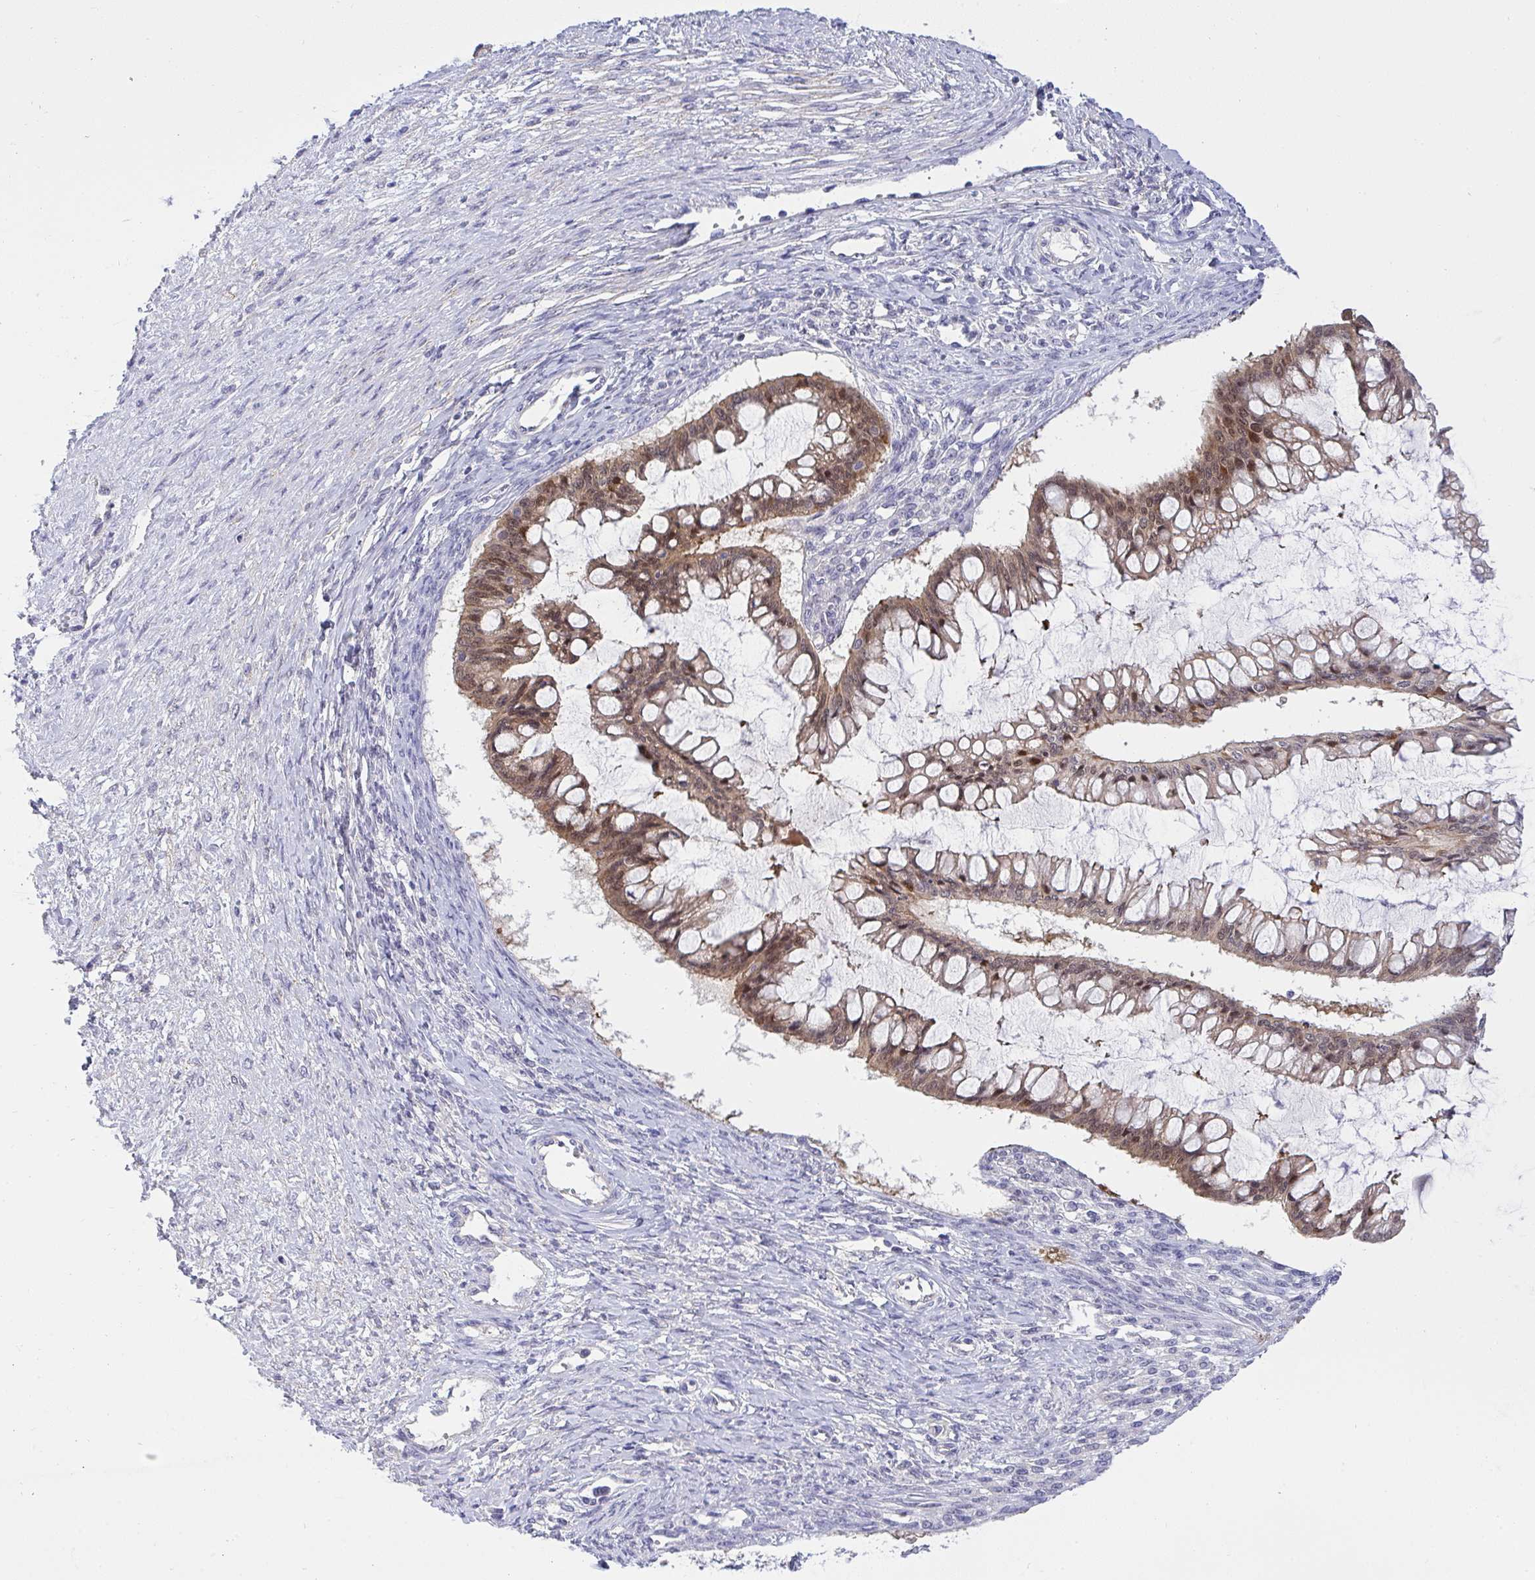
{"staining": {"intensity": "moderate", "quantity": ">75%", "location": "cytoplasmic/membranous,nuclear"}, "tissue": "ovarian cancer", "cell_type": "Tumor cells", "image_type": "cancer", "snomed": [{"axis": "morphology", "description": "Cystadenocarcinoma, mucinous, NOS"}, {"axis": "topography", "description": "Ovary"}], "caption": "A brown stain shows moderate cytoplasmic/membranous and nuclear staining of a protein in human ovarian cancer tumor cells. (DAB (3,3'-diaminobenzidine) IHC, brown staining for protein, blue staining for nuclei).", "gene": "HOXD12", "patient": {"sex": "female", "age": 73}}